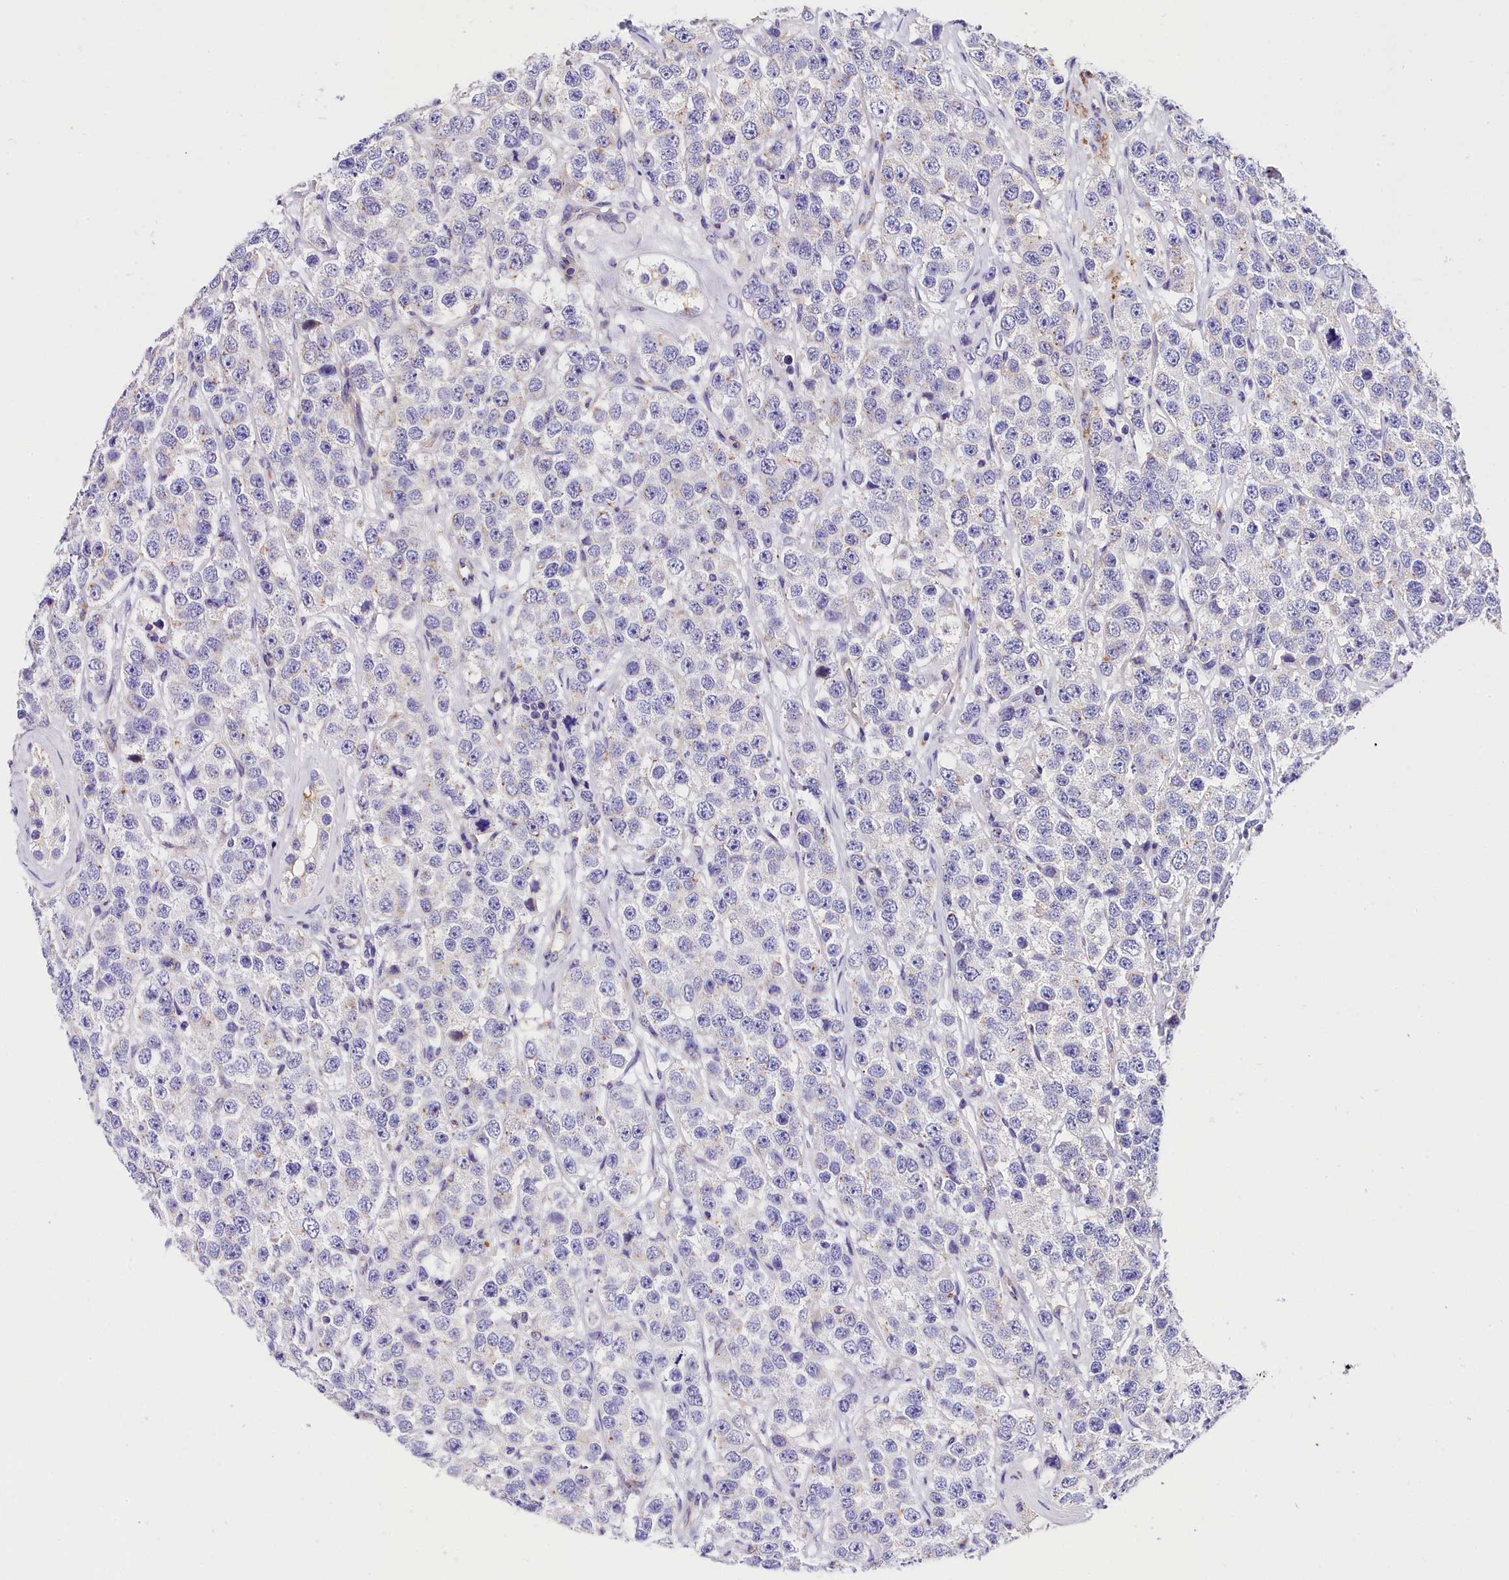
{"staining": {"intensity": "negative", "quantity": "none", "location": "none"}, "tissue": "testis cancer", "cell_type": "Tumor cells", "image_type": "cancer", "snomed": [{"axis": "morphology", "description": "Seminoma, NOS"}, {"axis": "topography", "description": "Testis"}], "caption": "IHC of human testis cancer shows no expression in tumor cells. The staining is performed using DAB (3,3'-diaminobenzidine) brown chromogen with nuclei counter-stained in using hematoxylin.", "gene": "ACAA2", "patient": {"sex": "male", "age": 28}}